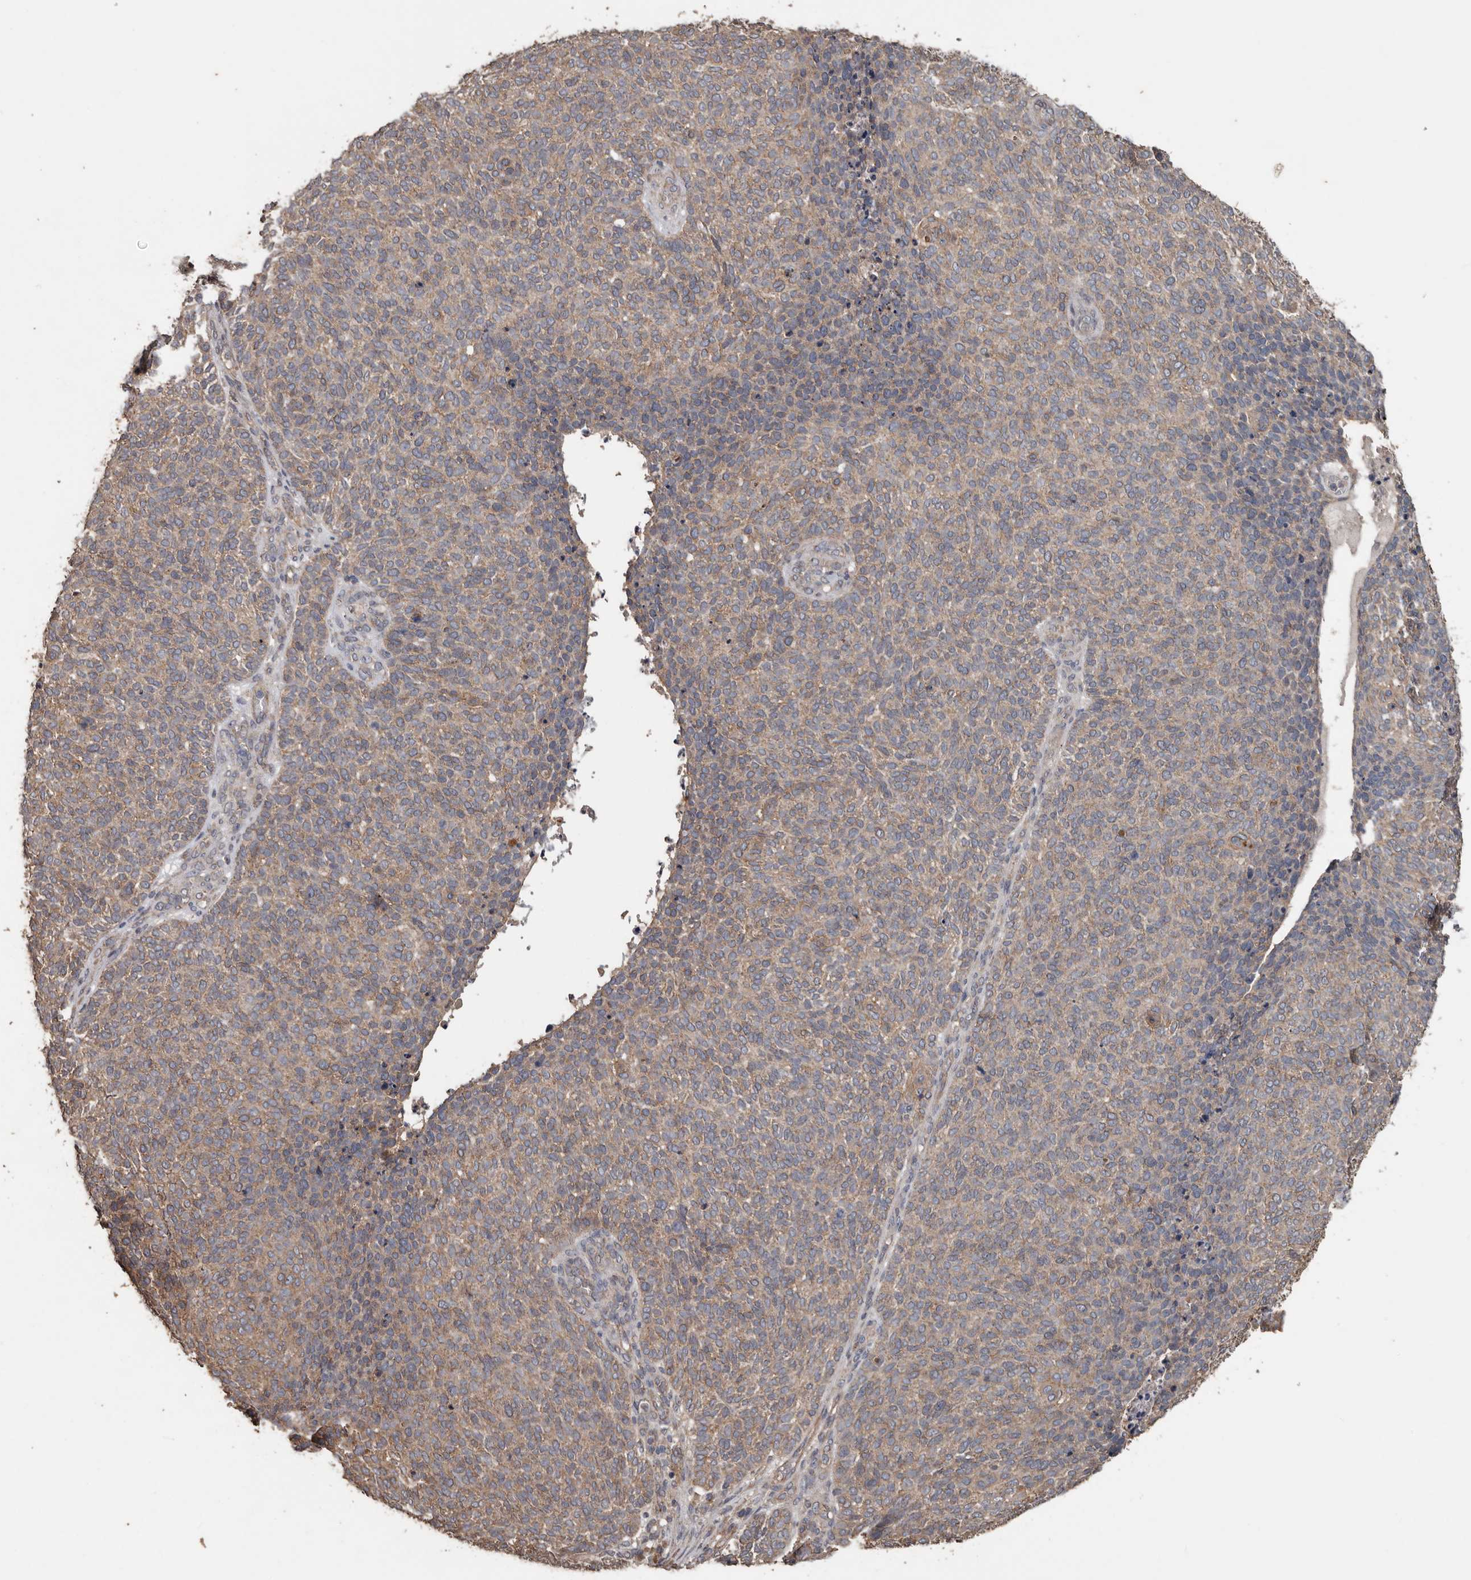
{"staining": {"intensity": "weak", "quantity": "25%-75%", "location": "cytoplasmic/membranous"}, "tissue": "skin cancer", "cell_type": "Tumor cells", "image_type": "cancer", "snomed": [{"axis": "morphology", "description": "Squamous cell carcinoma, NOS"}, {"axis": "topography", "description": "Skin"}], "caption": "Tumor cells demonstrate low levels of weak cytoplasmic/membranous expression in approximately 25%-75% of cells in skin cancer. Nuclei are stained in blue.", "gene": "HYAL4", "patient": {"sex": "female", "age": 90}}